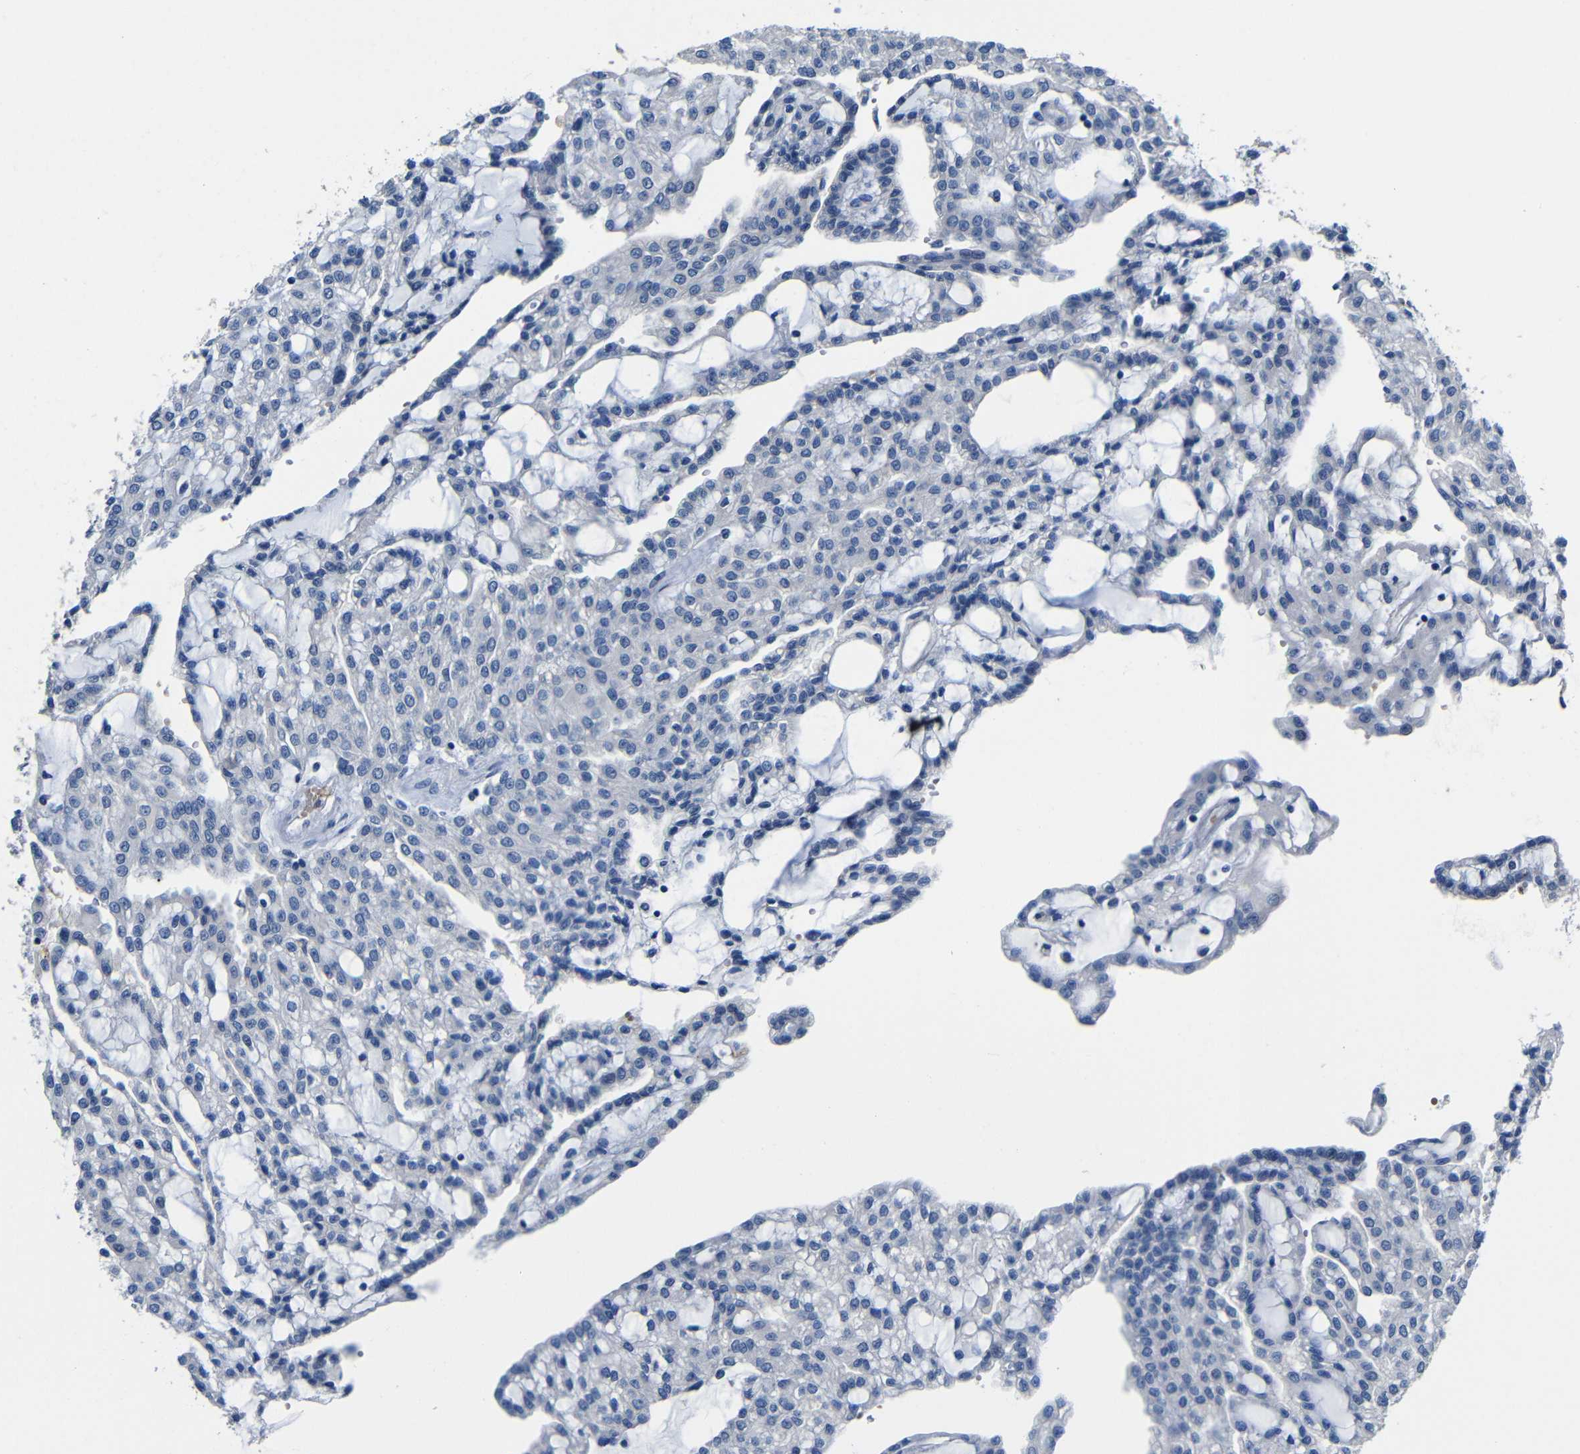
{"staining": {"intensity": "negative", "quantity": "none", "location": "none"}, "tissue": "renal cancer", "cell_type": "Tumor cells", "image_type": "cancer", "snomed": [{"axis": "morphology", "description": "Adenocarcinoma, NOS"}, {"axis": "topography", "description": "Kidney"}], "caption": "A photomicrograph of human adenocarcinoma (renal) is negative for staining in tumor cells.", "gene": "TNFAIP1", "patient": {"sex": "male", "age": 63}}